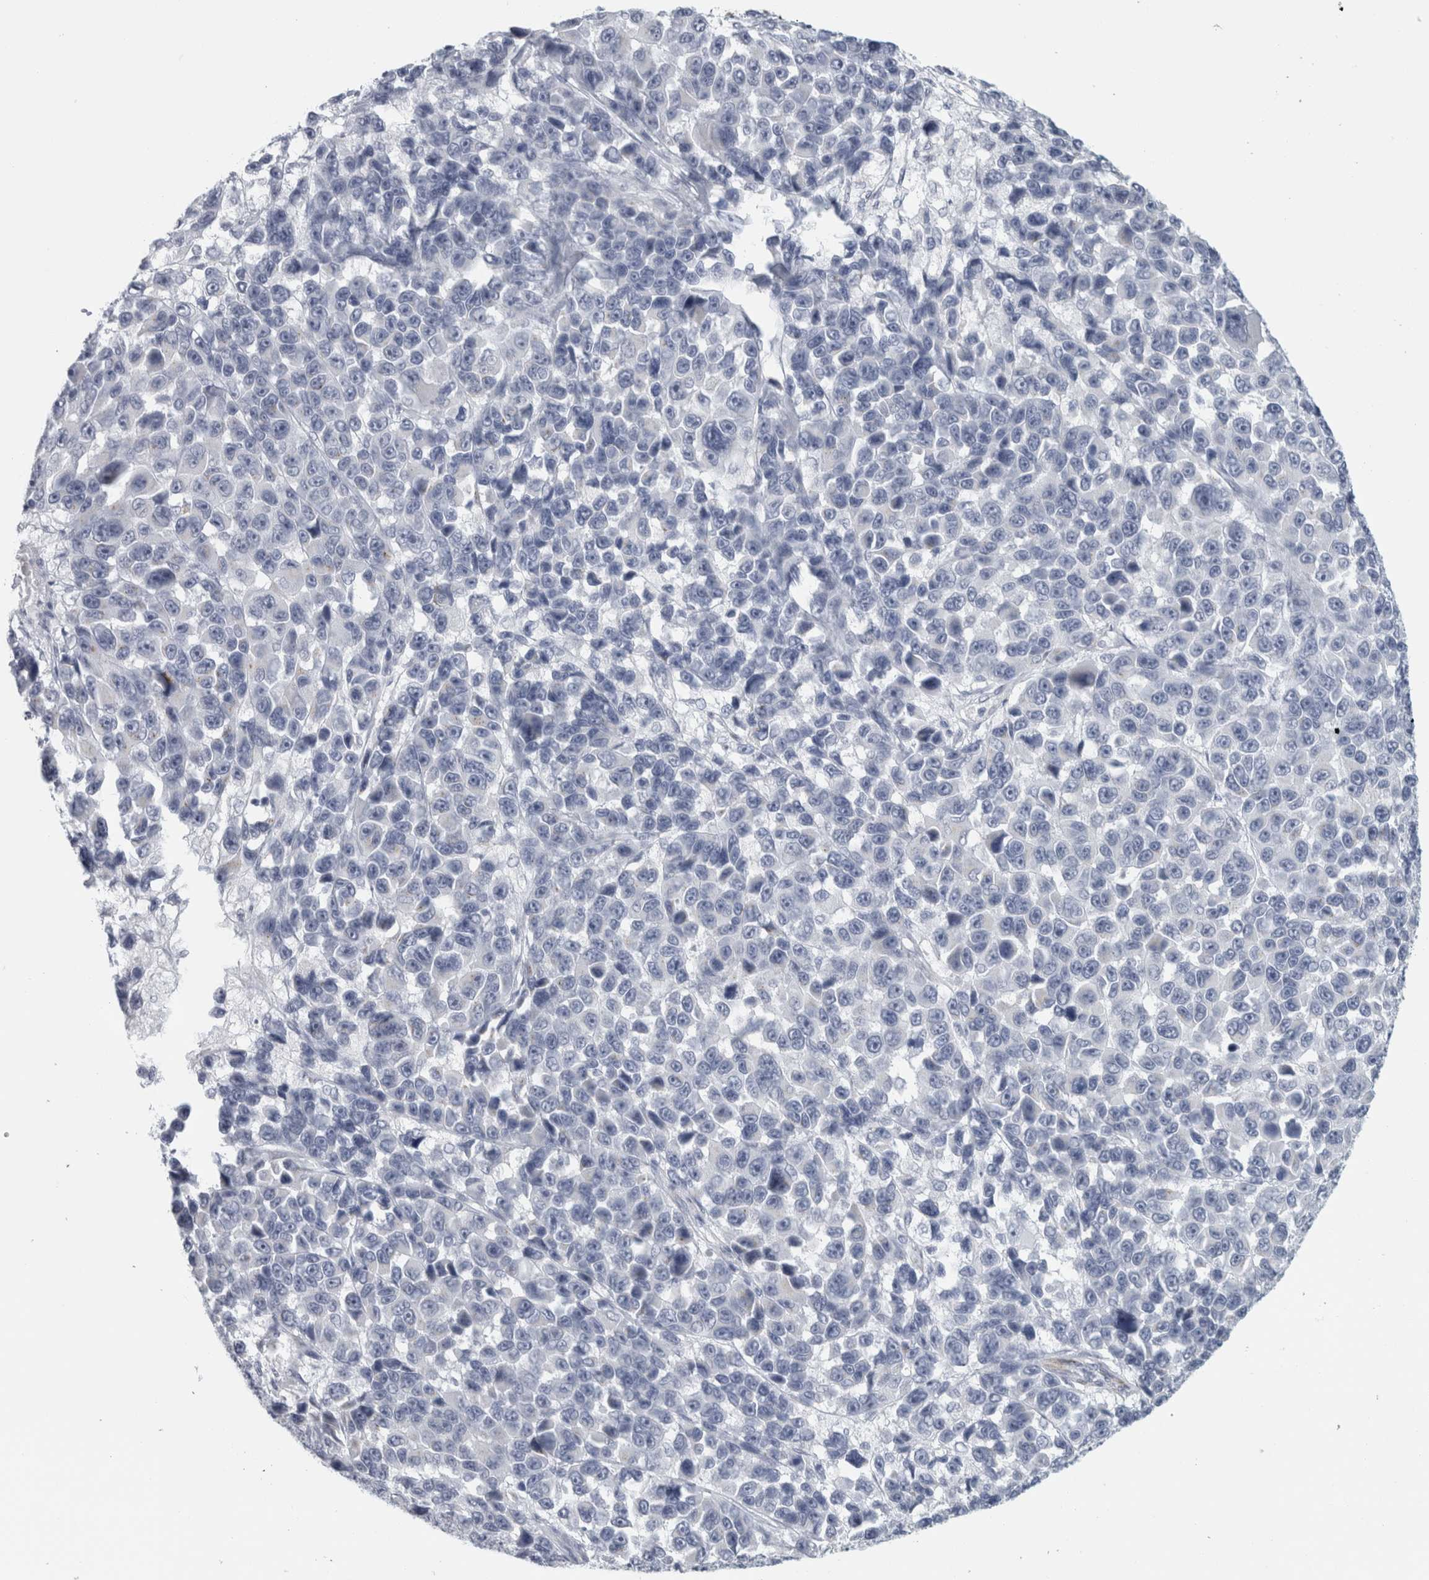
{"staining": {"intensity": "negative", "quantity": "none", "location": "none"}, "tissue": "melanoma", "cell_type": "Tumor cells", "image_type": "cancer", "snomed": [{"axis": "morphology", "description": "Malignant melanoma, NOS"}, {"axis": "topography", "description": "Skin"}], "caption": "The photomicrograph exhibits no staining of tumor cells in melanoma. (DAB IHC visualized using brightfield microscopy, high magnification).", "gene": "CPE", "patient": {"sex": "male", "age": 53}}